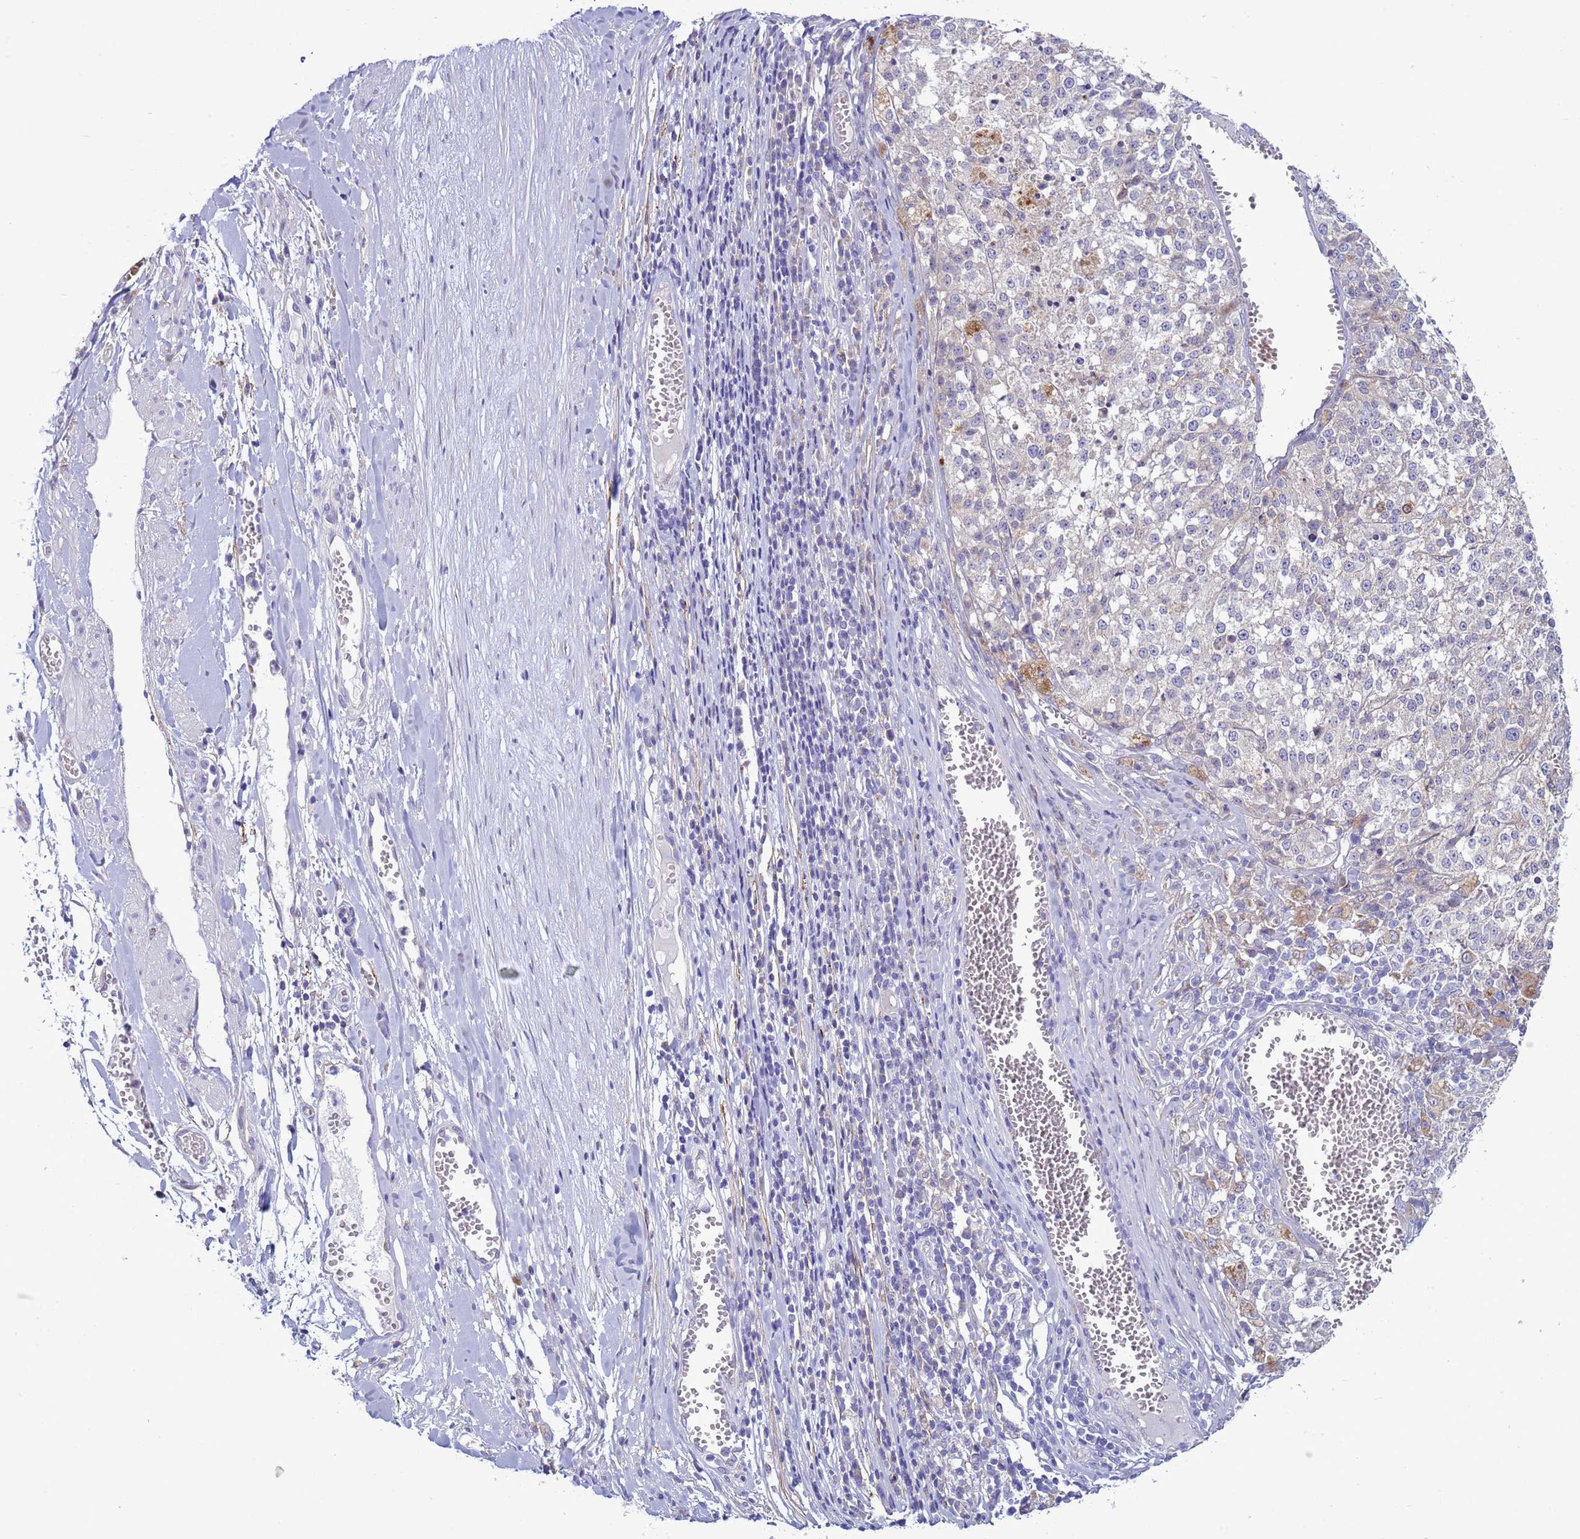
{"staining": {"intensity": "negative", "quantity": "none", "location": "none"}, "tissue": "melanoma", "cell_type": "Tumor cells", "image_type": "cancer", "snomed": [{"axis": "morphology", "description": "Malignant melanoma, NOS"}, {"axis": "topography", "description": "Skin"}], "caption": "Malignant melanoma was stained to show a protein in brown. There is no significant staining in tumor cells. Brightfield microscopy of immunohistochemistry (IHC) stained with DAB (brown) and hematoxylin (blue), captured at high magnification.", "gene": "ABHD17B", "patient": {"sex": "female", "age": 64}}